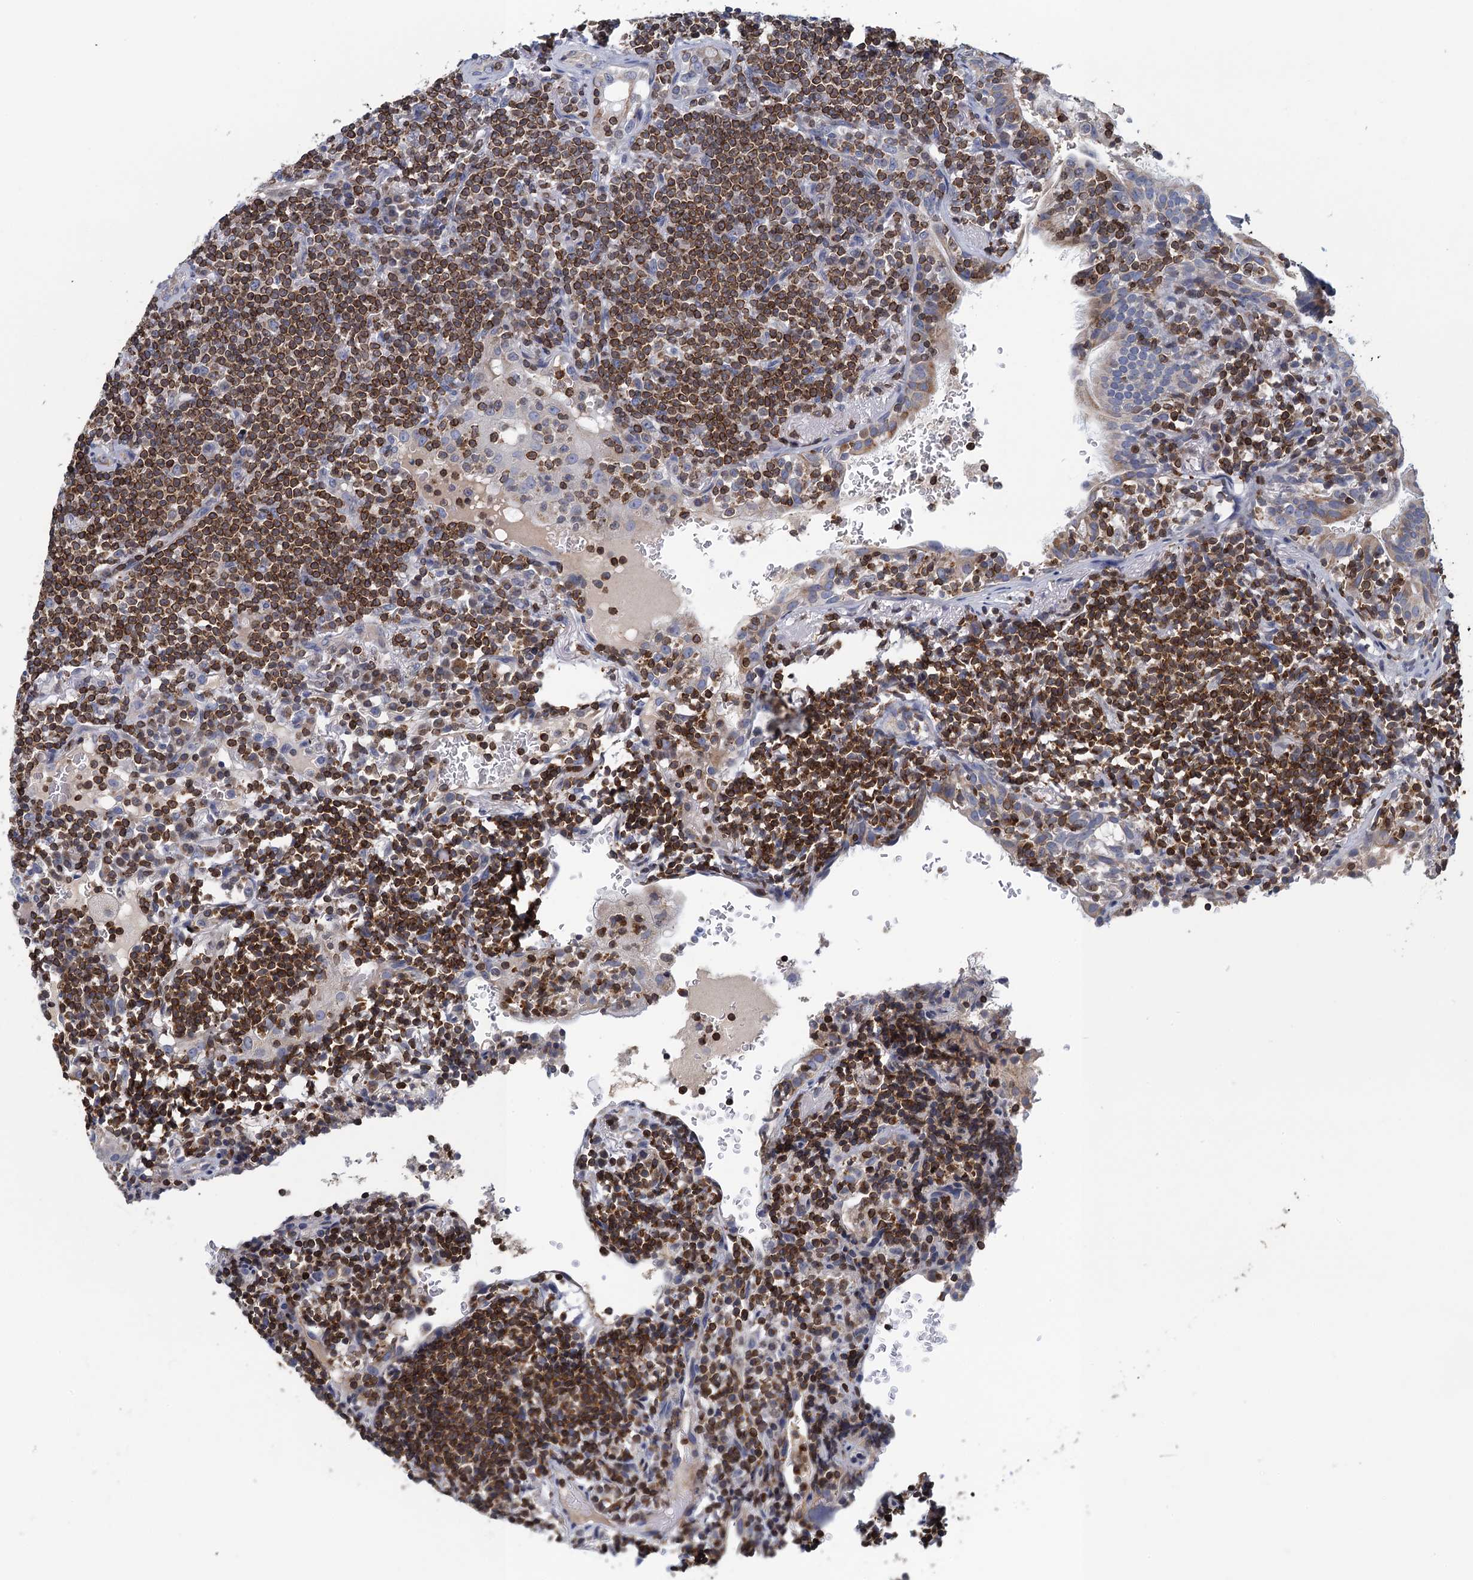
{"staining": {"intensity": "moderate", "quantity": ">75%", "location": "cytoplasmic/membranous"}, "tissue": "lymphoma", "cell_type": "Tumor cells", "image_type": "cancer", "snomed": [{"axis": "morphology", "description": "Malignant lymphoma, non-Hodgkin's type, Low grade"}, {"axis": "topography", "description": "Lung"}], "caption": "Human lymphoma stained with a protein marker displays moderate staining in tumor cells.", "gene": "TRAF3IP3", "patient": {"sex": "female", "age": 71}}